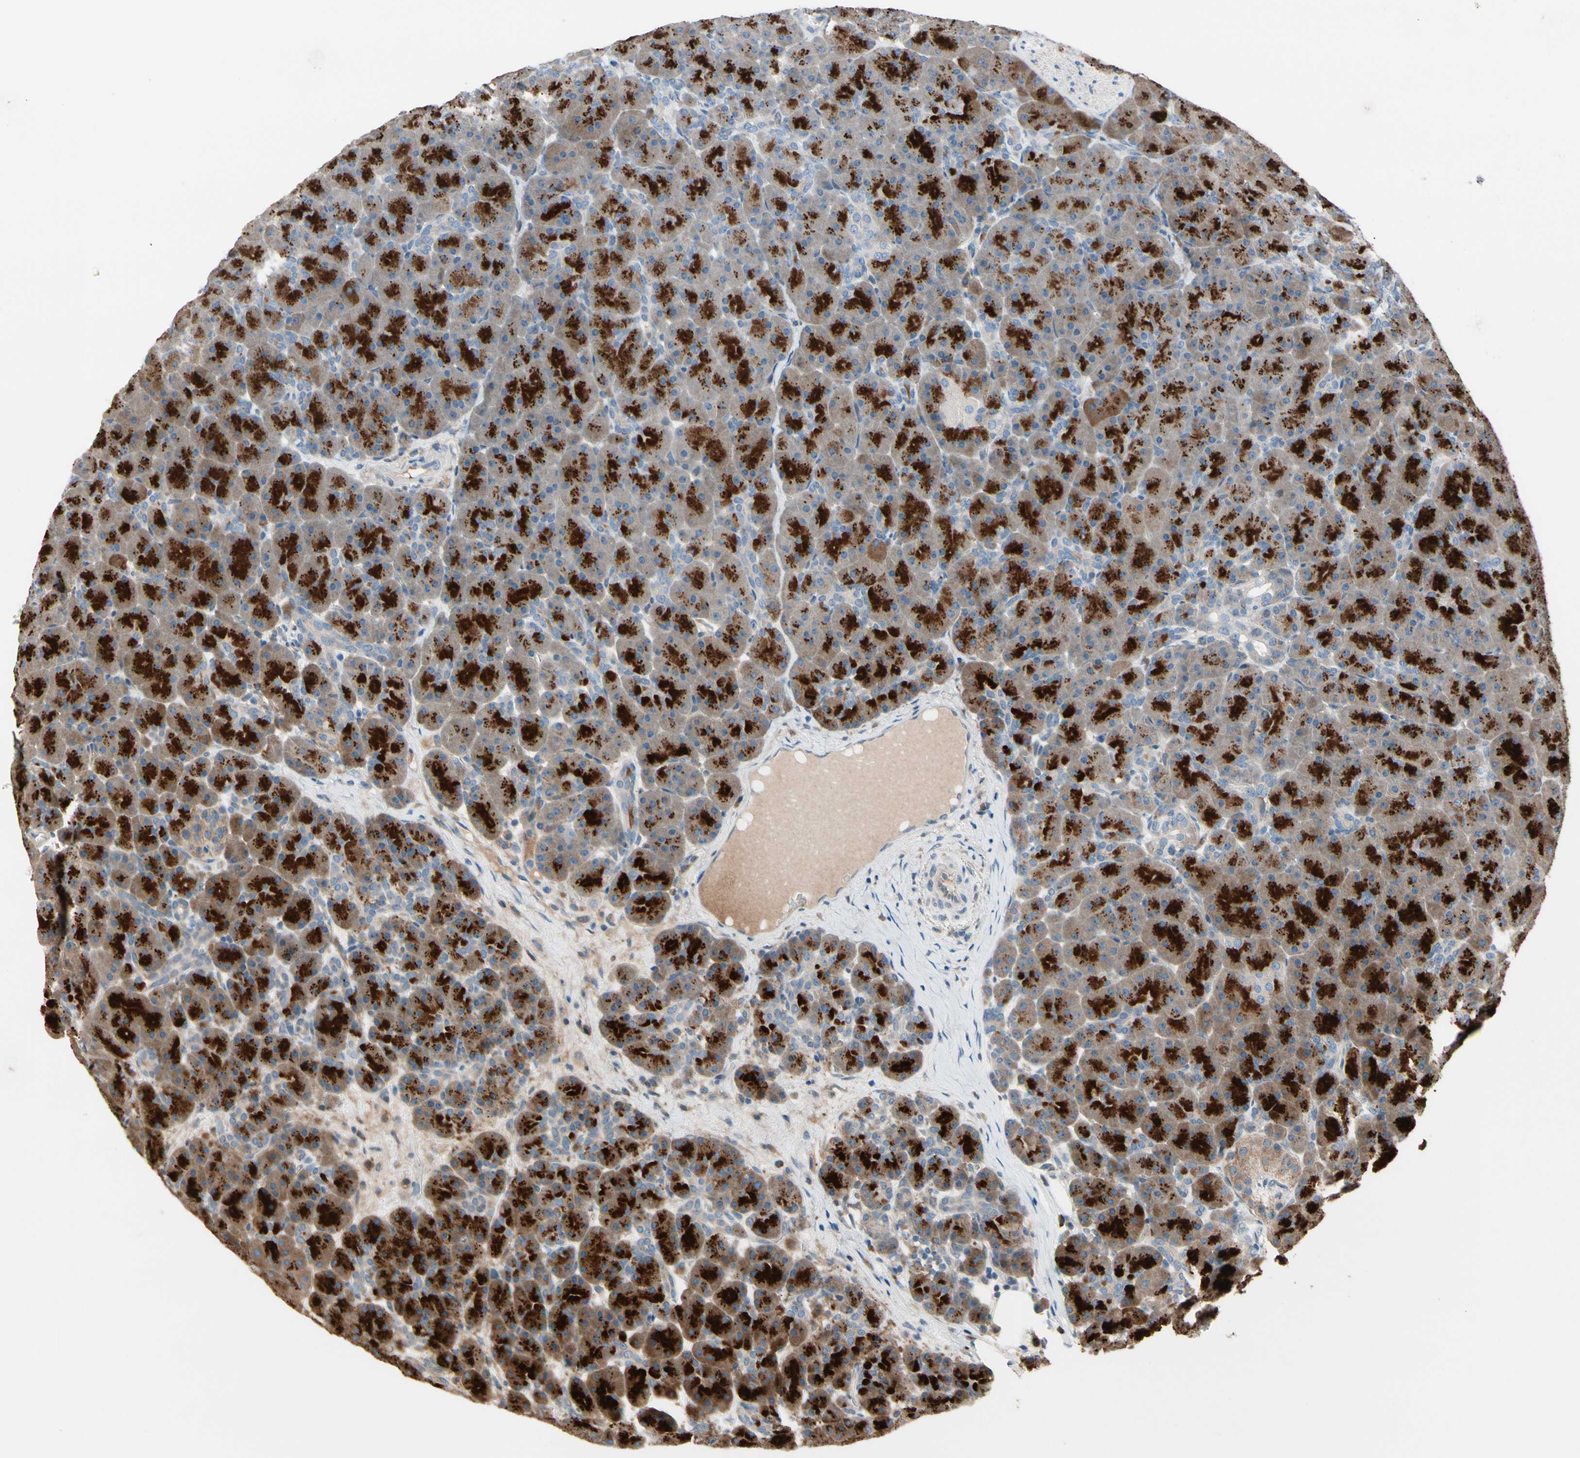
{"staining": {"intensity": "strong", "quantity": ">75%", "location": "cytoplasmic/membranous"}, "tissue": "pancreas", "cell_type": "Exocrine glandular cells", "image_type": "normal", "snomed": [{"axis": "morphology", "description": "Normal tissue, NOS"}, {"axis": "topography", "description": "Pancreas"}], "caption": "Pancreas stained for a protein (brown) demonstrates strong cytoplasmic/membranous positive expression in approximately >75% of exocrine glandular cells.", "gene": "SNX29", "patient": {"sex": "male", "age": 66}}